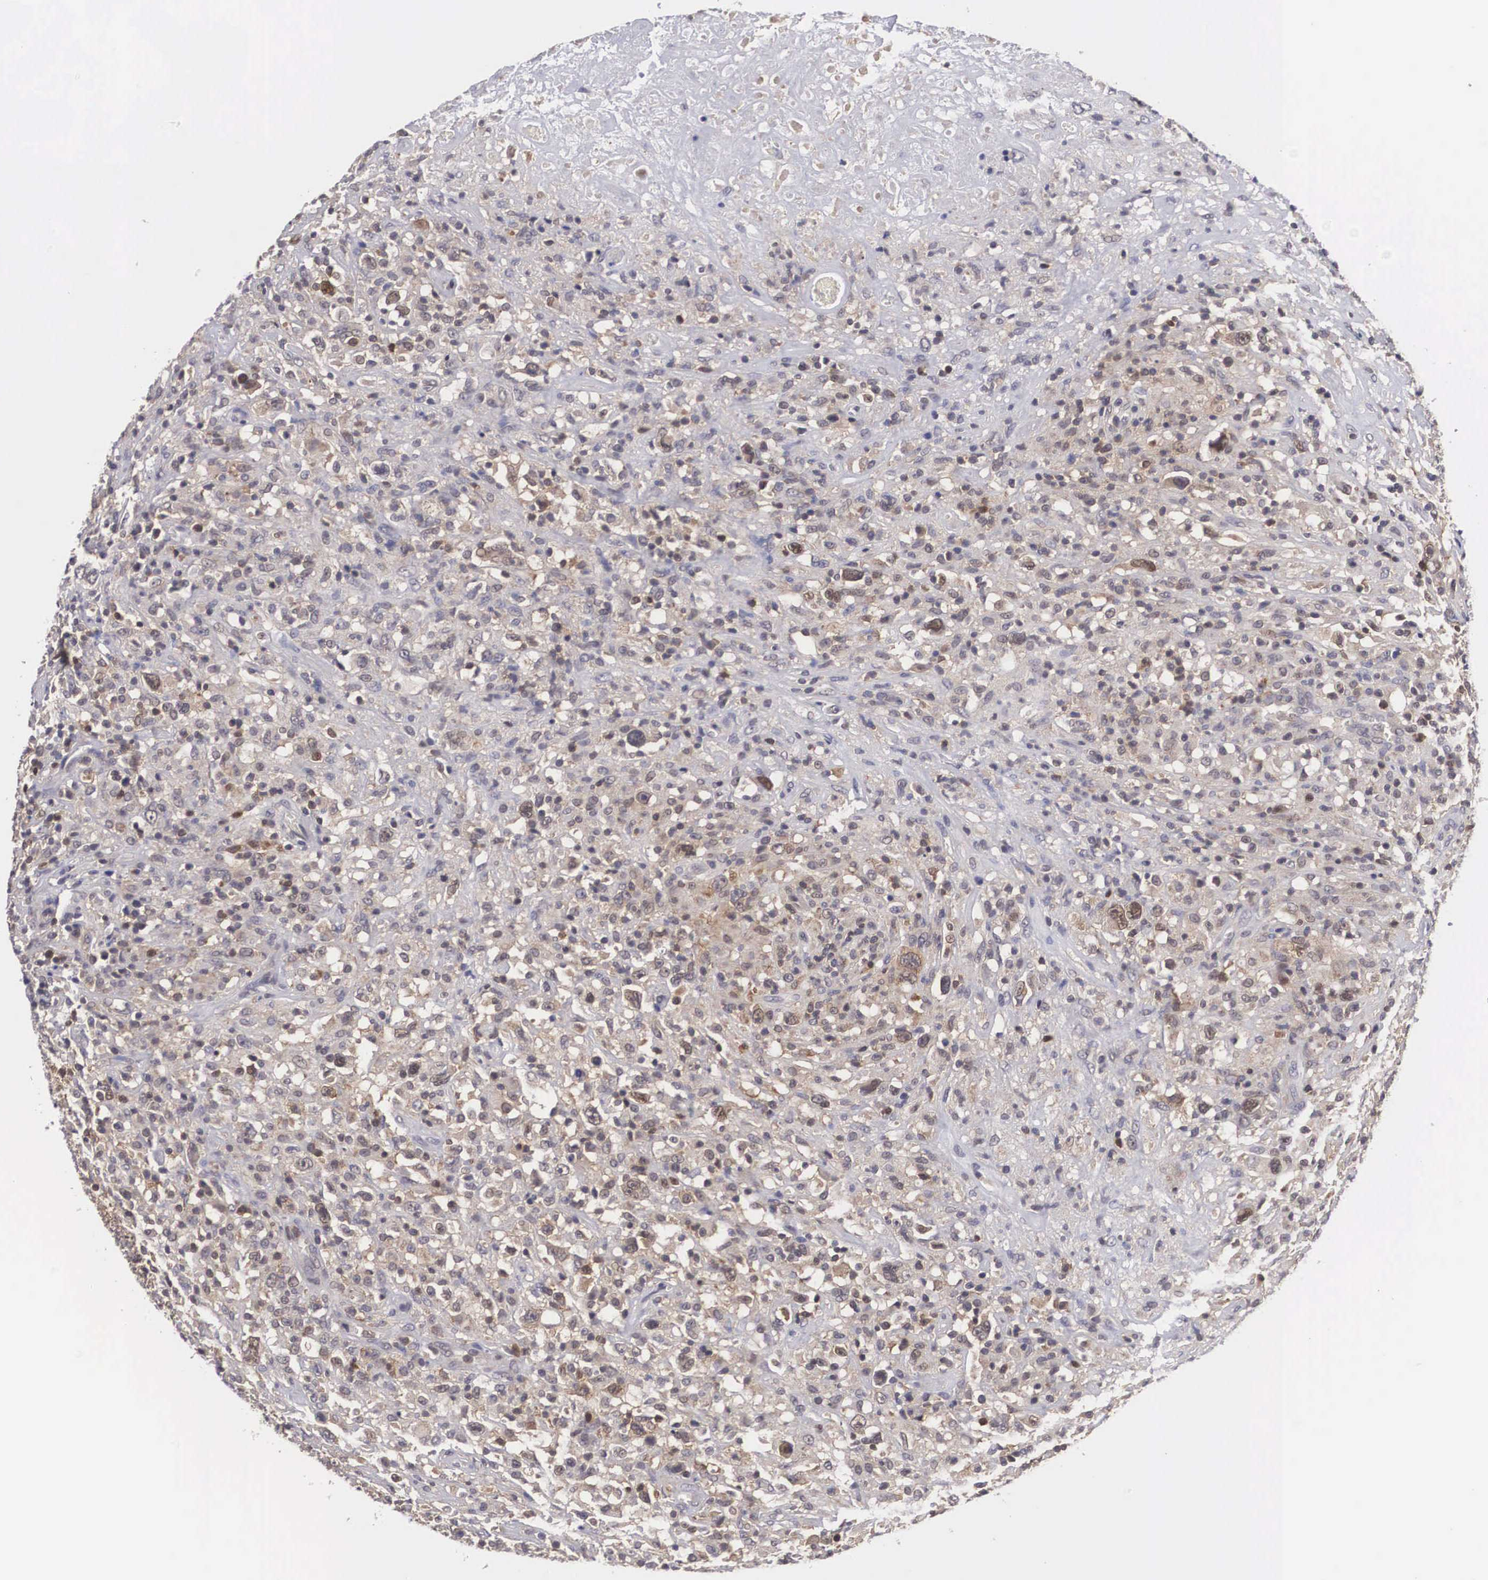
{"staining": {"intensity": "weak", "quantity": "25%-75%", "location": "cytoplasmic/membranous"}, "tissue": "lymphoma", "cell_type": "Tumor cells", "image_type": "cancer", "snomed": [{"axis": "morphology", "description": "Hodgkin's disease, NOS"}, {"axis": "topography", "description": "Lymph node"}], "caption": "DAB immunohistochemical staining of human Hodgkin's disease displays weak cytoplasmic/membranous protein expression in approximately 25%-75% of tumor cells.", "gene": "ADSL", "patient": {"sex": "male", "age": 46}}